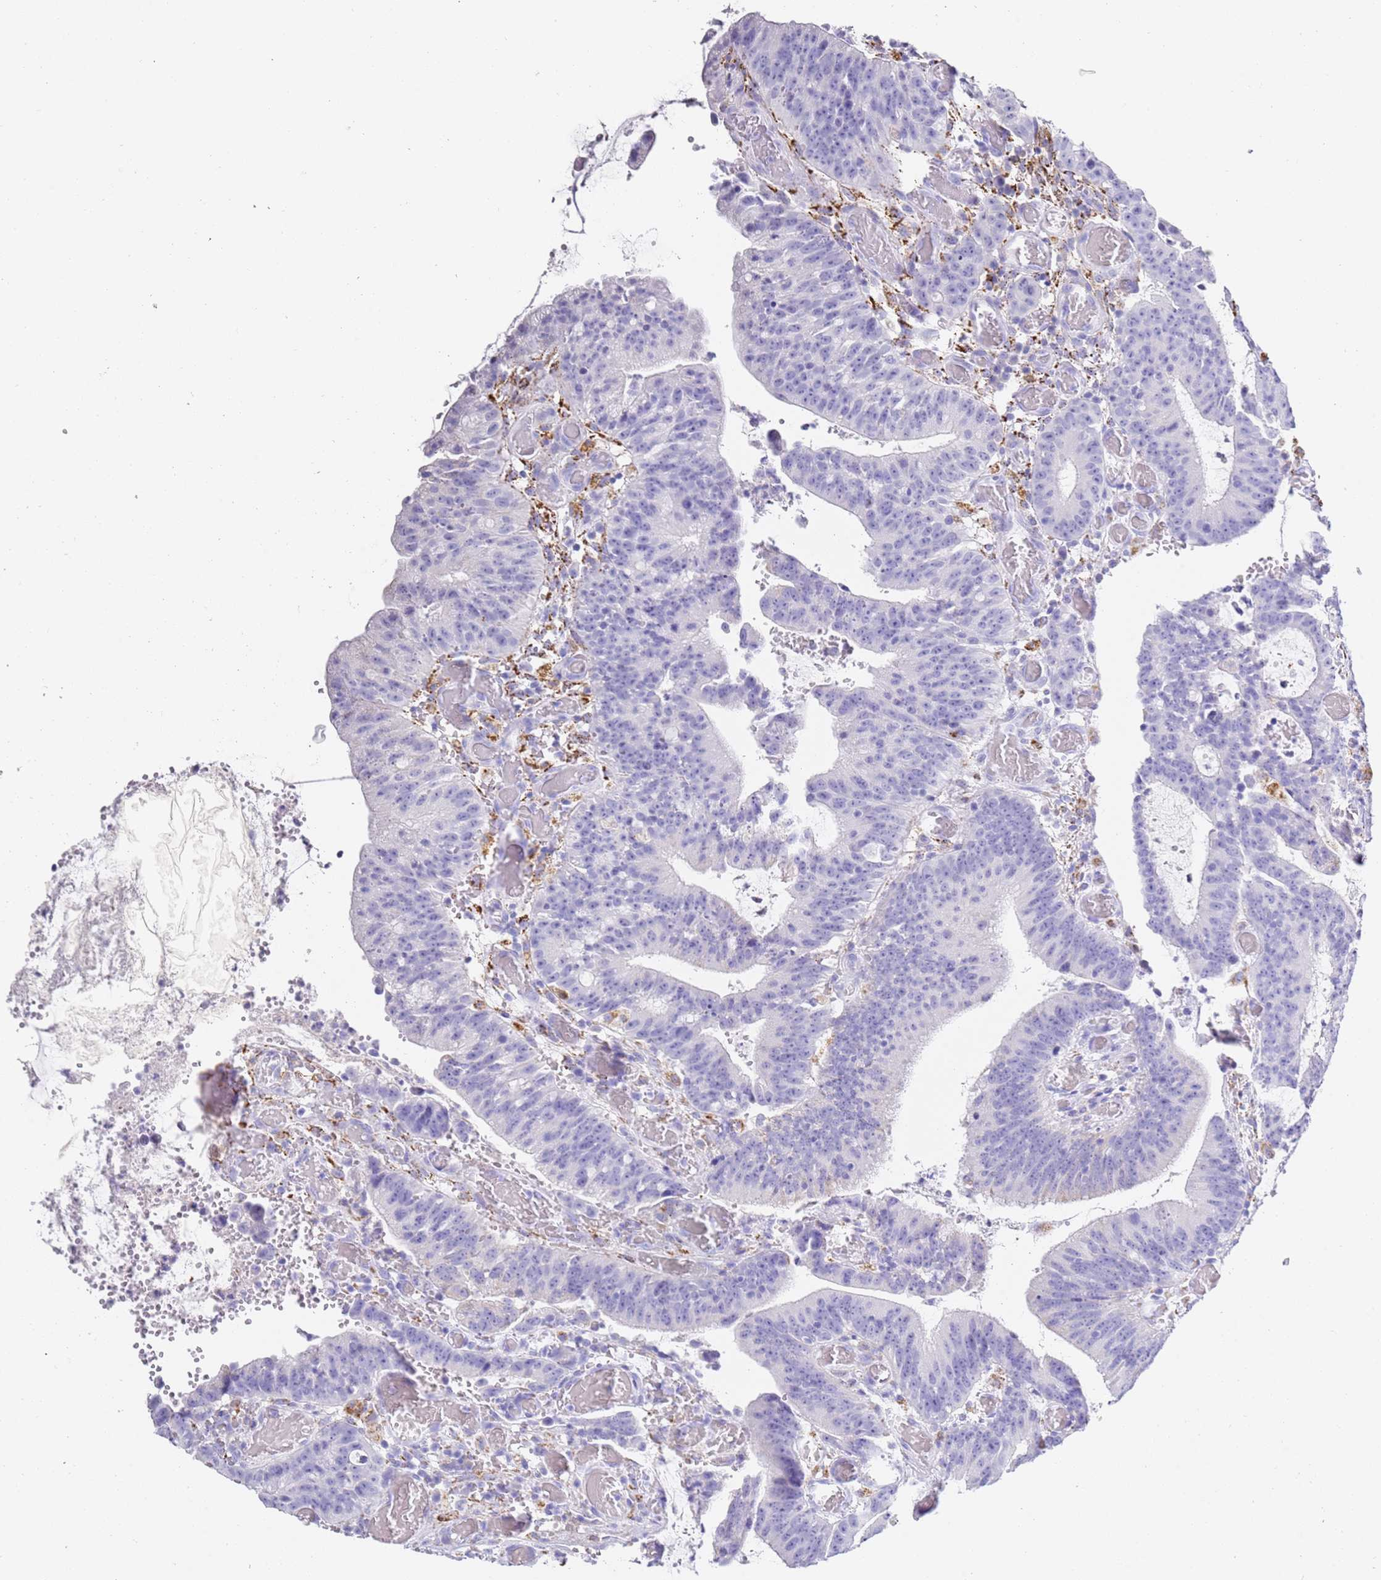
{"staining": {"intensity": "negative", "quantity": "none", "location": "none"}, "tissue": "colorectal cancer", "cell_type": "Tumor cells", "image_type": "cancer", "snomed": [{"axis": "morphology", "description": "Adenocarcinoma, NOS"}, {"axis": "topography", "description": "Rectum"}], "caption": "Tumor cells show no significant protein expression in colorectal adenocarcinoma.", "gene": "PTBP2", "patient": {"sex": "female", "age": 77}}